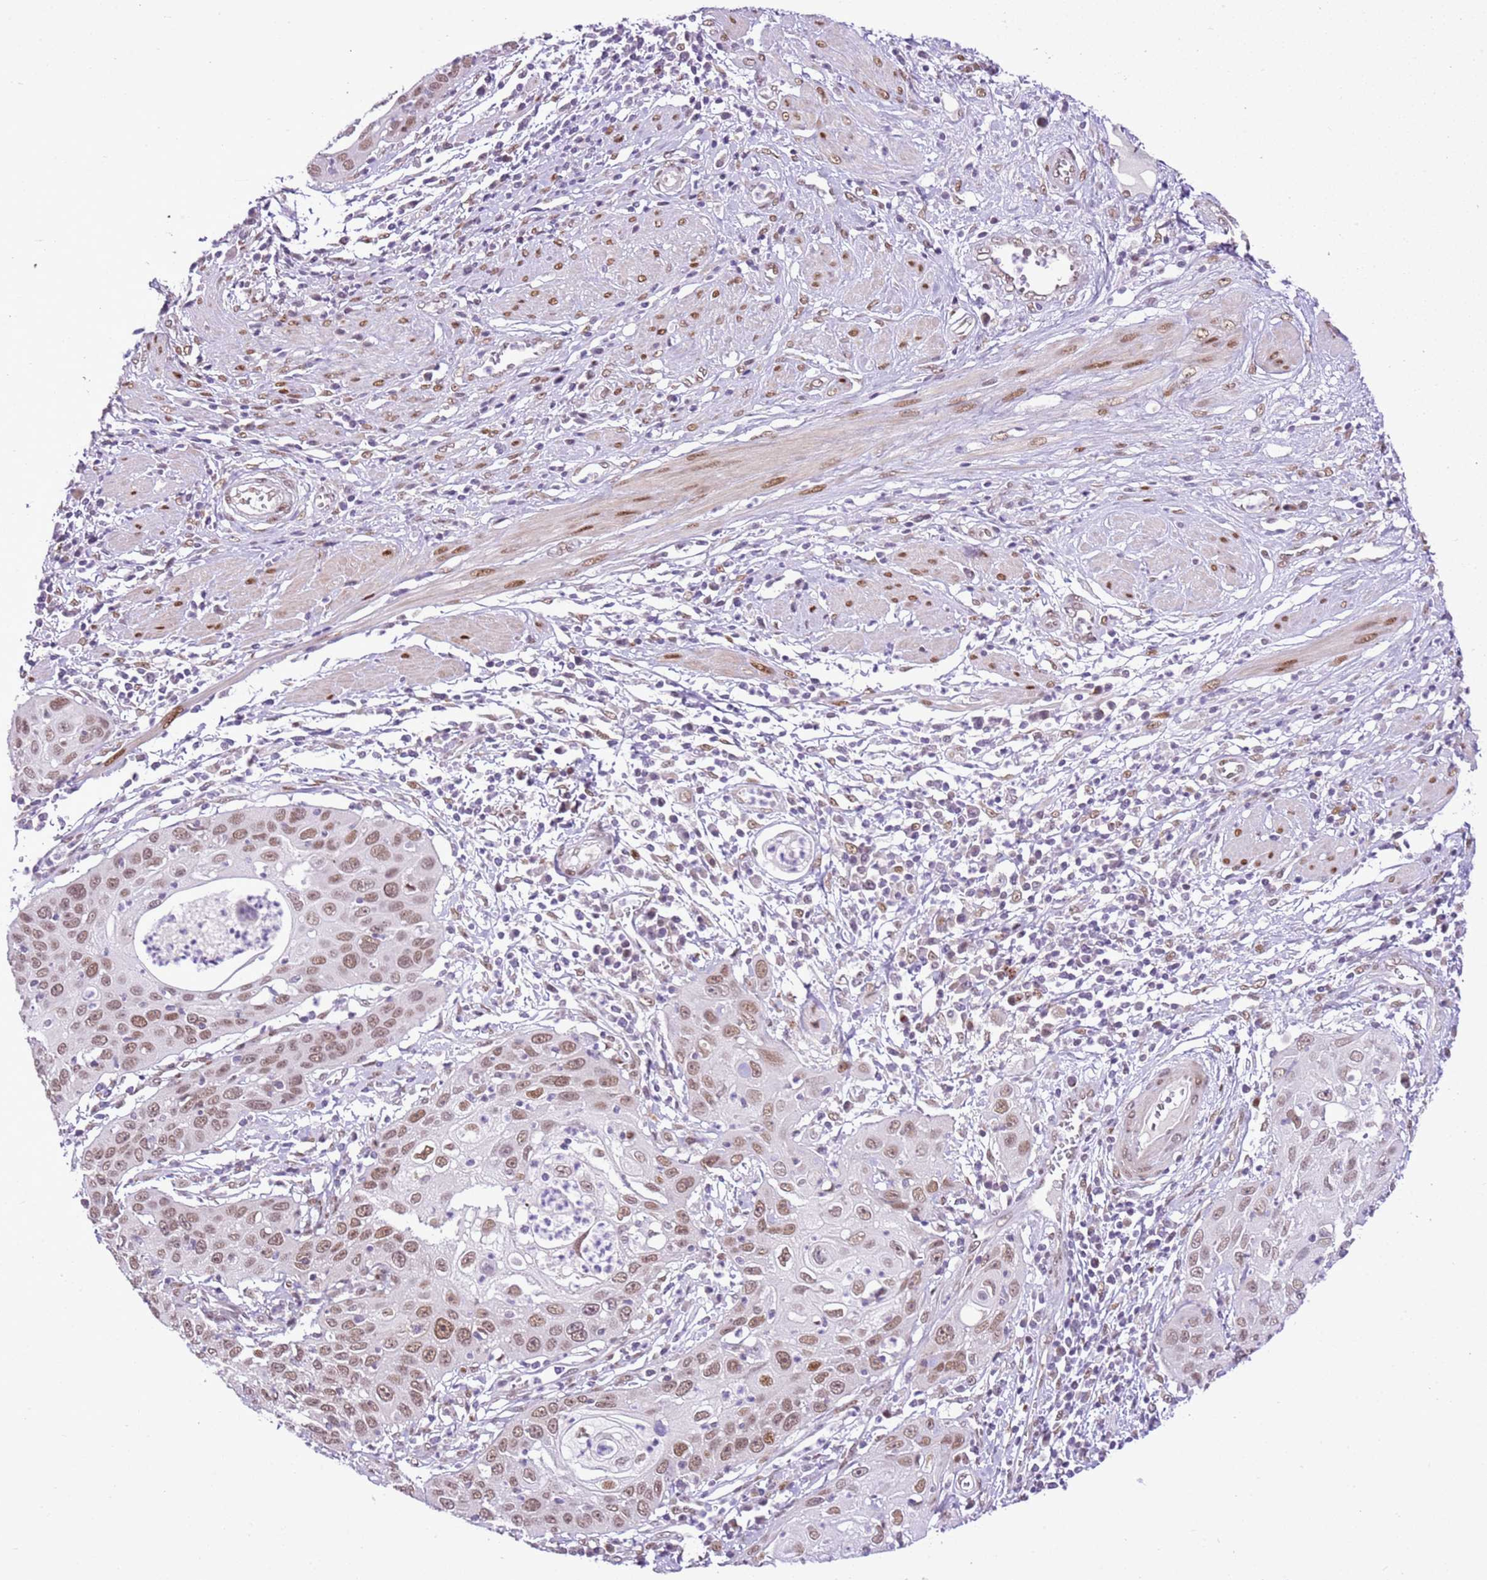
{"staining": {"intensity": "moderate", "quantity": ">75%", "location": "nuclear"}, "tissue": "cervical cancer", "cell_type": "Tumor cells", "image_type": "cancer", "snomed": [{"axis": "morphology", "description": "Squamous cell carcinoma, NOS"}, {"axis": "topography", "description": "Cervix"}], "caption": "About >75% of tumor cells in human squamous cell carcinoma (cervical) demonstrate moderate nuclear protein positivity as visualized by brown immunohistochemical staining.", "gene": "NACC2", "patient": {"sex": "female", "age": 36}}